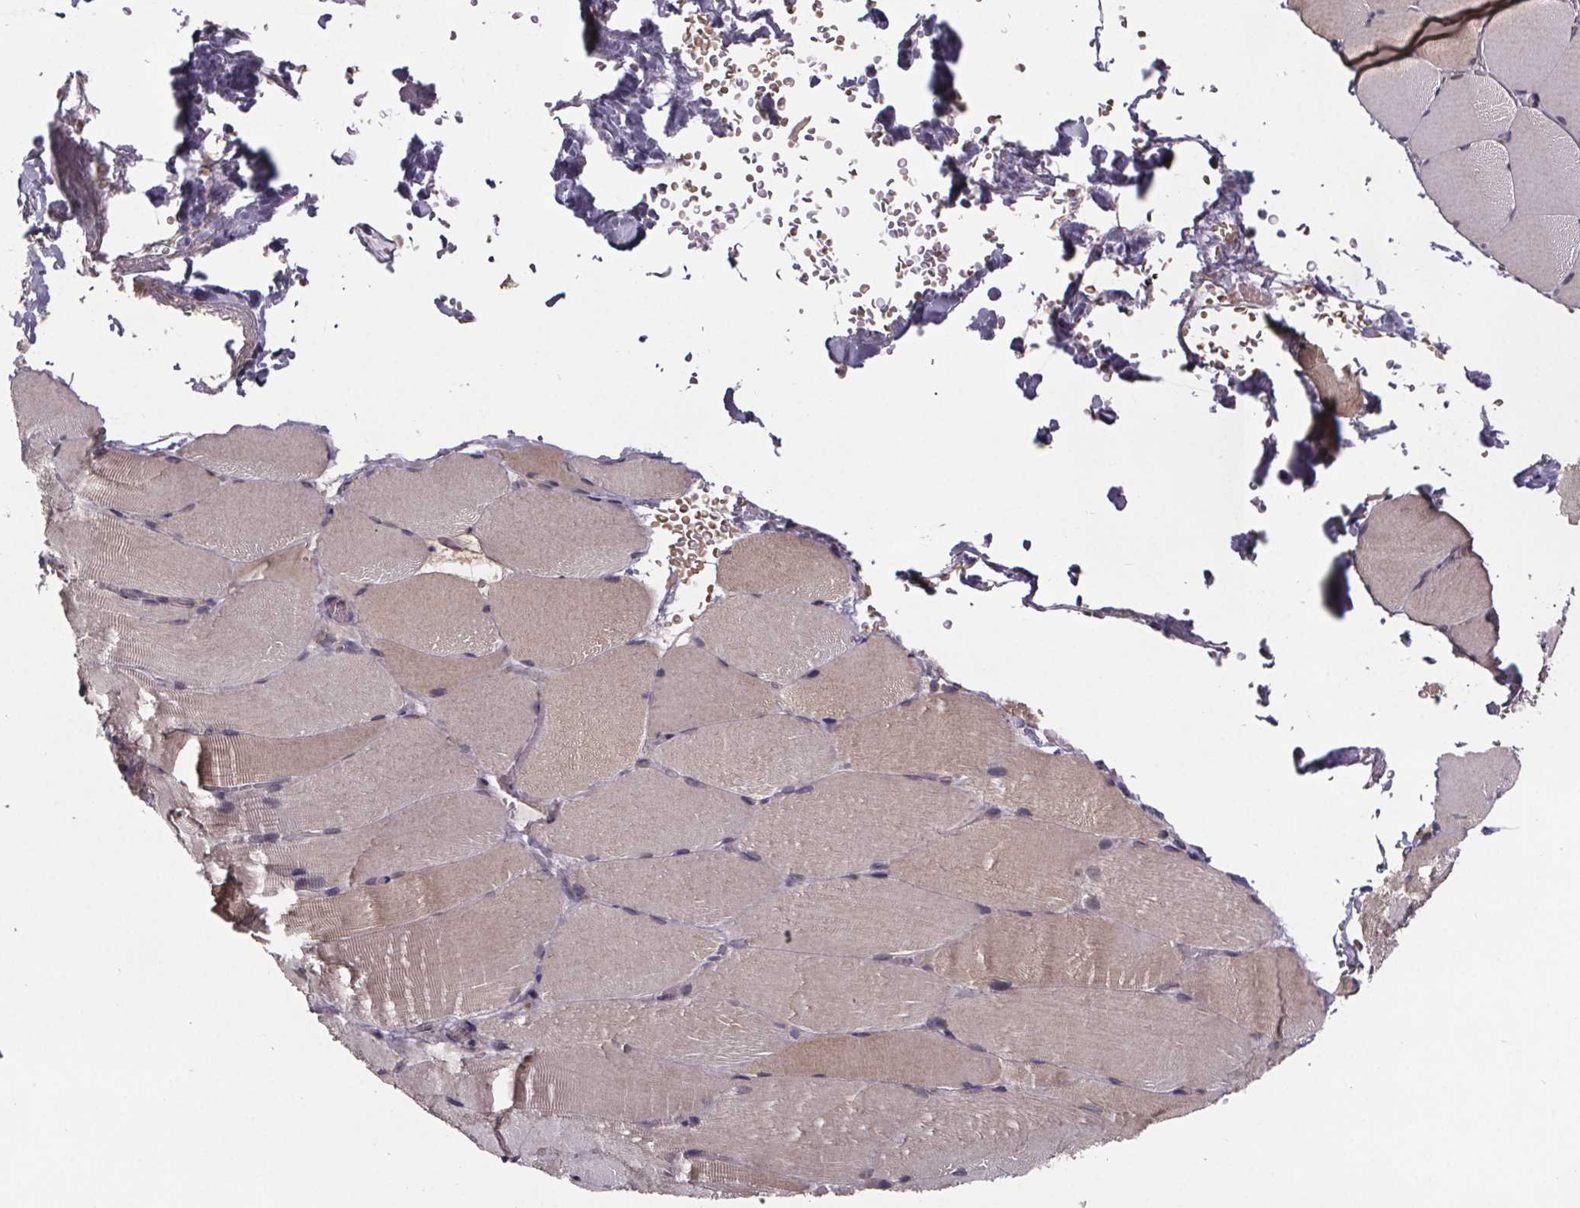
{"staining": {"intensity": "weak", "quantity": ">75%", "location": "cytoplasmic/membranous"}, "tissue": "skeletal muscle", "cell_type": "Myocytes", "image_type": "normal", "snomed": [{"axis": "morphology", "description": "Normal tissue, NOS"}, {"axis": "topography", "description": "Skeletal muscle"}], "caption": "Skeletal muscle stained with DAB IHC demonstrates low levels of weak cytoplasmic/membranous staining in about >75% of myocytes.", "gene": "SAT1", "patient": {"sex": "female", "age": 37}}